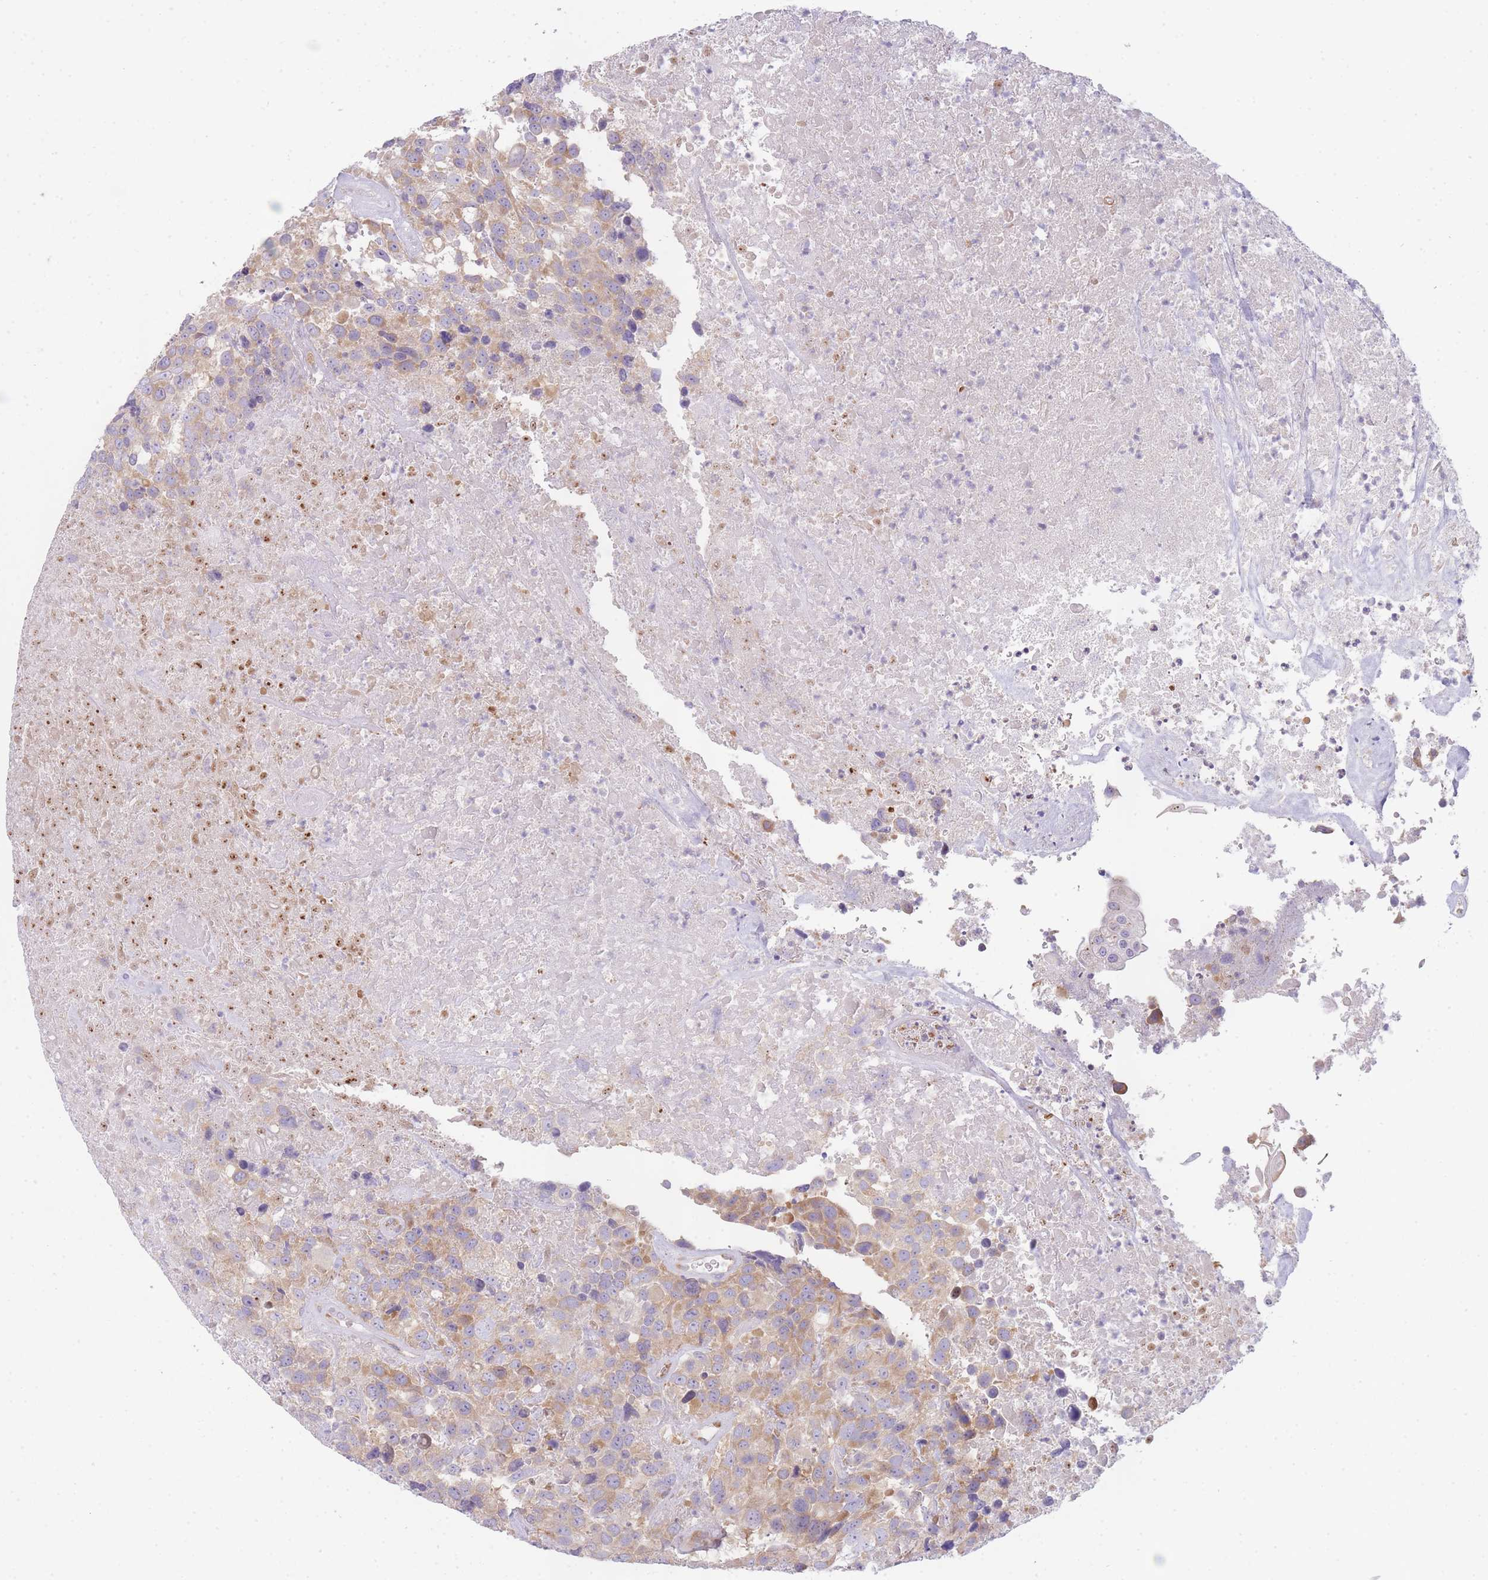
{"staining": {"intensity": "moderate", "quantity": "25%-75%", "location": "cytoplasmic/membranous"}, "tissue": "urothelial cancer", "cell_type": "Tumor cells", "image_type": "cancer", "snomed": [{"axis": "morphology", "description": "Urothelial carcinoma, High grade"}, {"axis": "topography", "description": "Urinary bladder"}], "caption": "Protein expression analysis of high-grade urothelial carcinoma exhibits moderate cytoplasmic/membranous expression in approximately 25%-75% of tumor cells.", "gene": "OR5L2", "patient": {"sex": "female", "age": 70}}